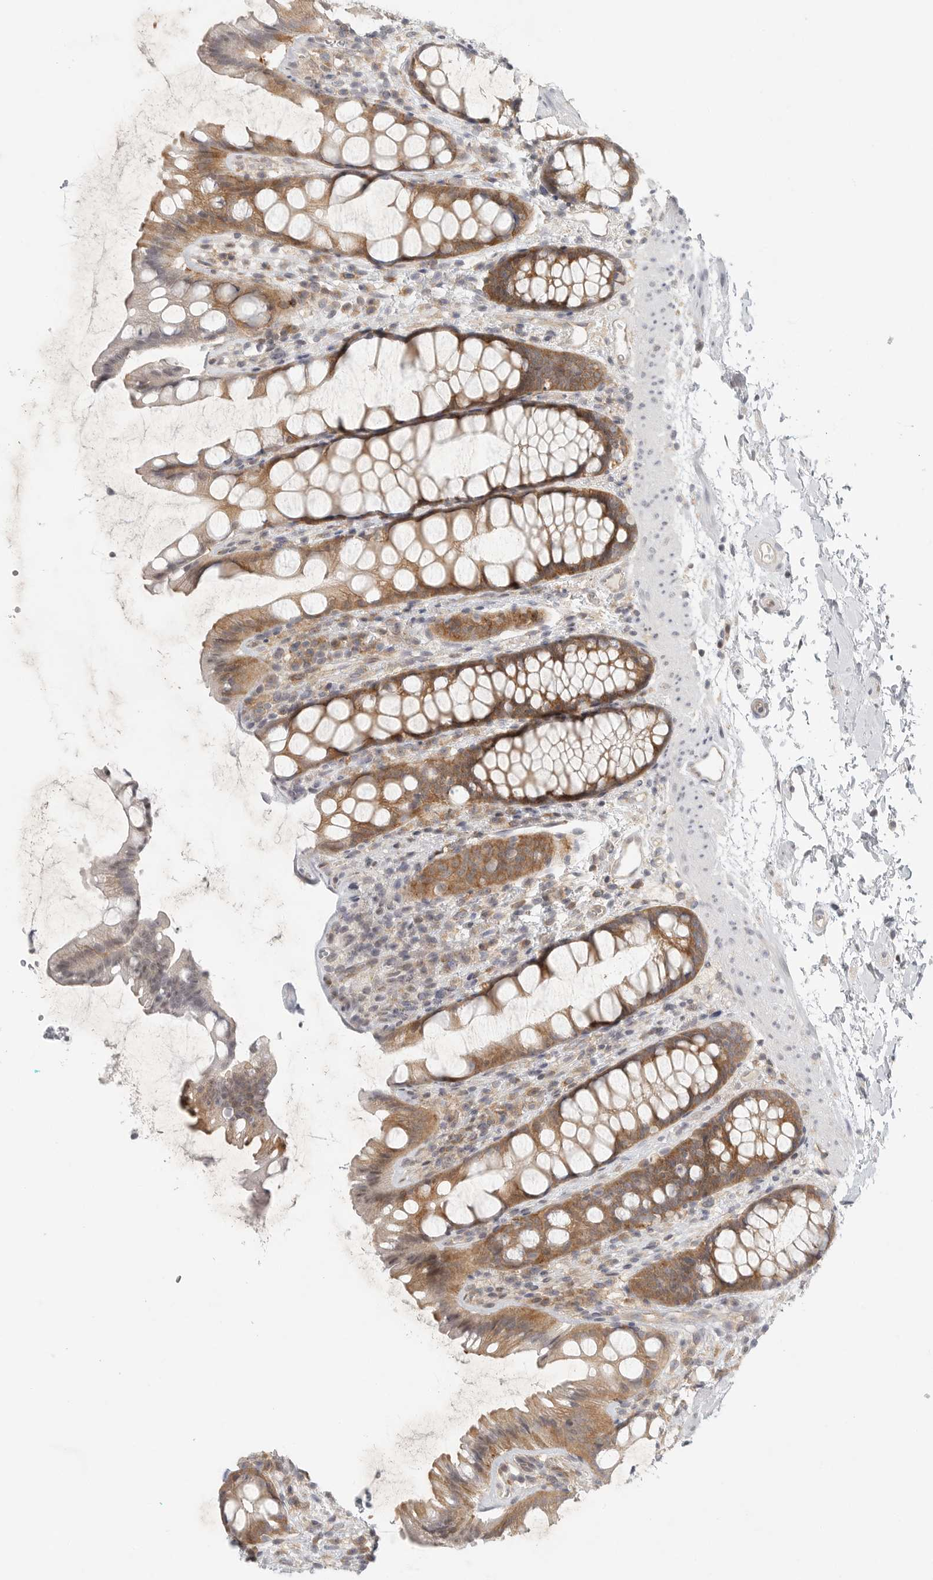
{"staining": {"intensity": "moderate", "quantity": ">75%", "location": "cytoplasmic/membranous"}, "tissue": "rectum", "cell_type": "Glandular cells", "image_type": "normal", "snomed": [{"axis": "morphology", "description": "Normal tissue, NOS"}, {"axis": "topography", "description": "Rectum"}], "caption": "Immunohistochemistry image of normal rectum: human rectum stained using immunohistochemistry displays medium levels of moderate protein expression localized specifically in the cytoplasmic/membranous of glandular cells, appearing as a cytoplasmic/membranous brown color.", "gene": "HDAC6", "patient": {"sex": "female", "age": 65}}